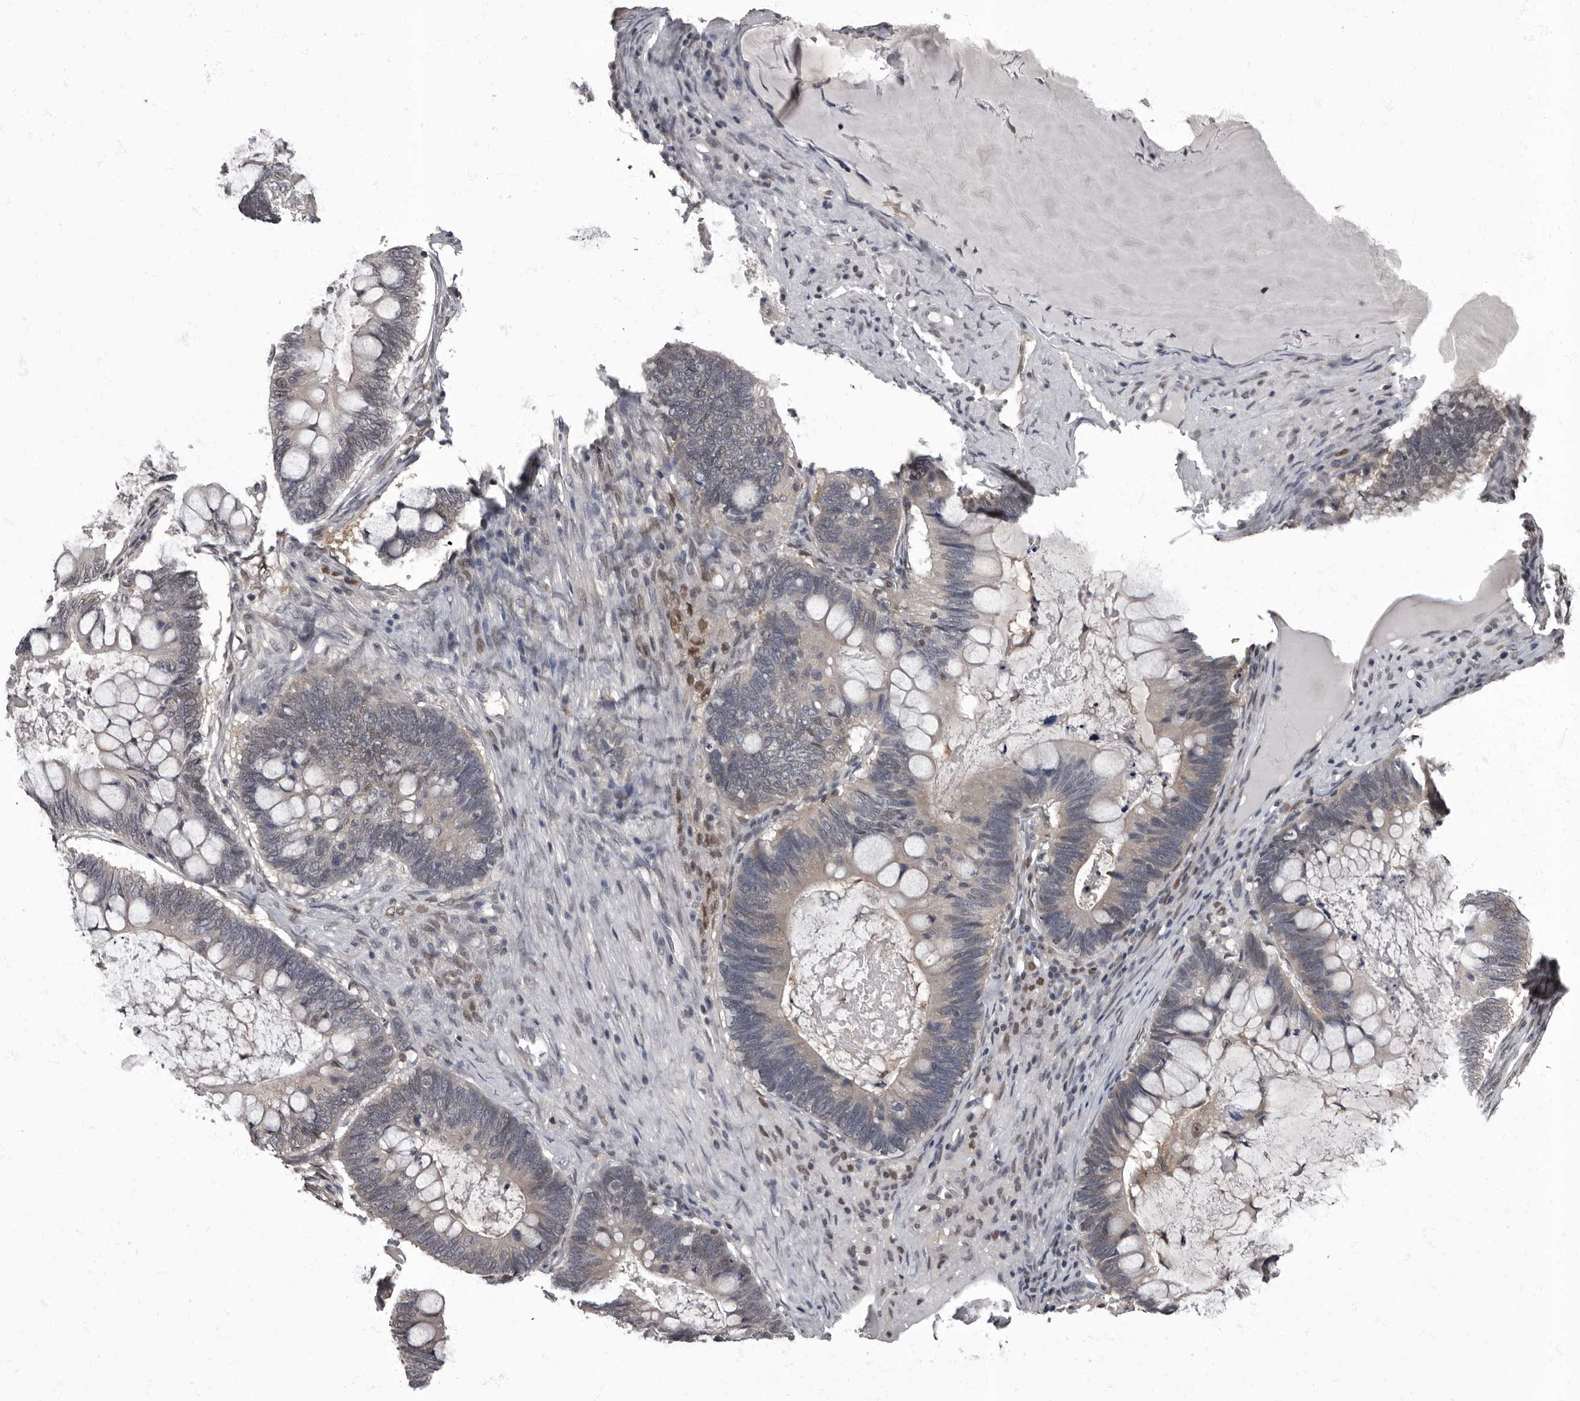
{"staining": {"intensity": "negative", "quantity": "none", "location": "none"}, "tissue": "ovarian cancer", "cell_type": "Tumor cells", "image_type": "cancer", "snomed": [{"axis": "morphology", "description": "Cystadenocarcinoma, mucinous, NOS"}, {"axis": "topography", "description": "Ovary"}], "caption": "This is an immunohistochemistry (IHC) photomicrograph of ovarian mucinous cystadenocarcinoma. There is no staining in tumor cells.", "gene": "C1orf50", "patient": {"sex": "female", "age": 61}}